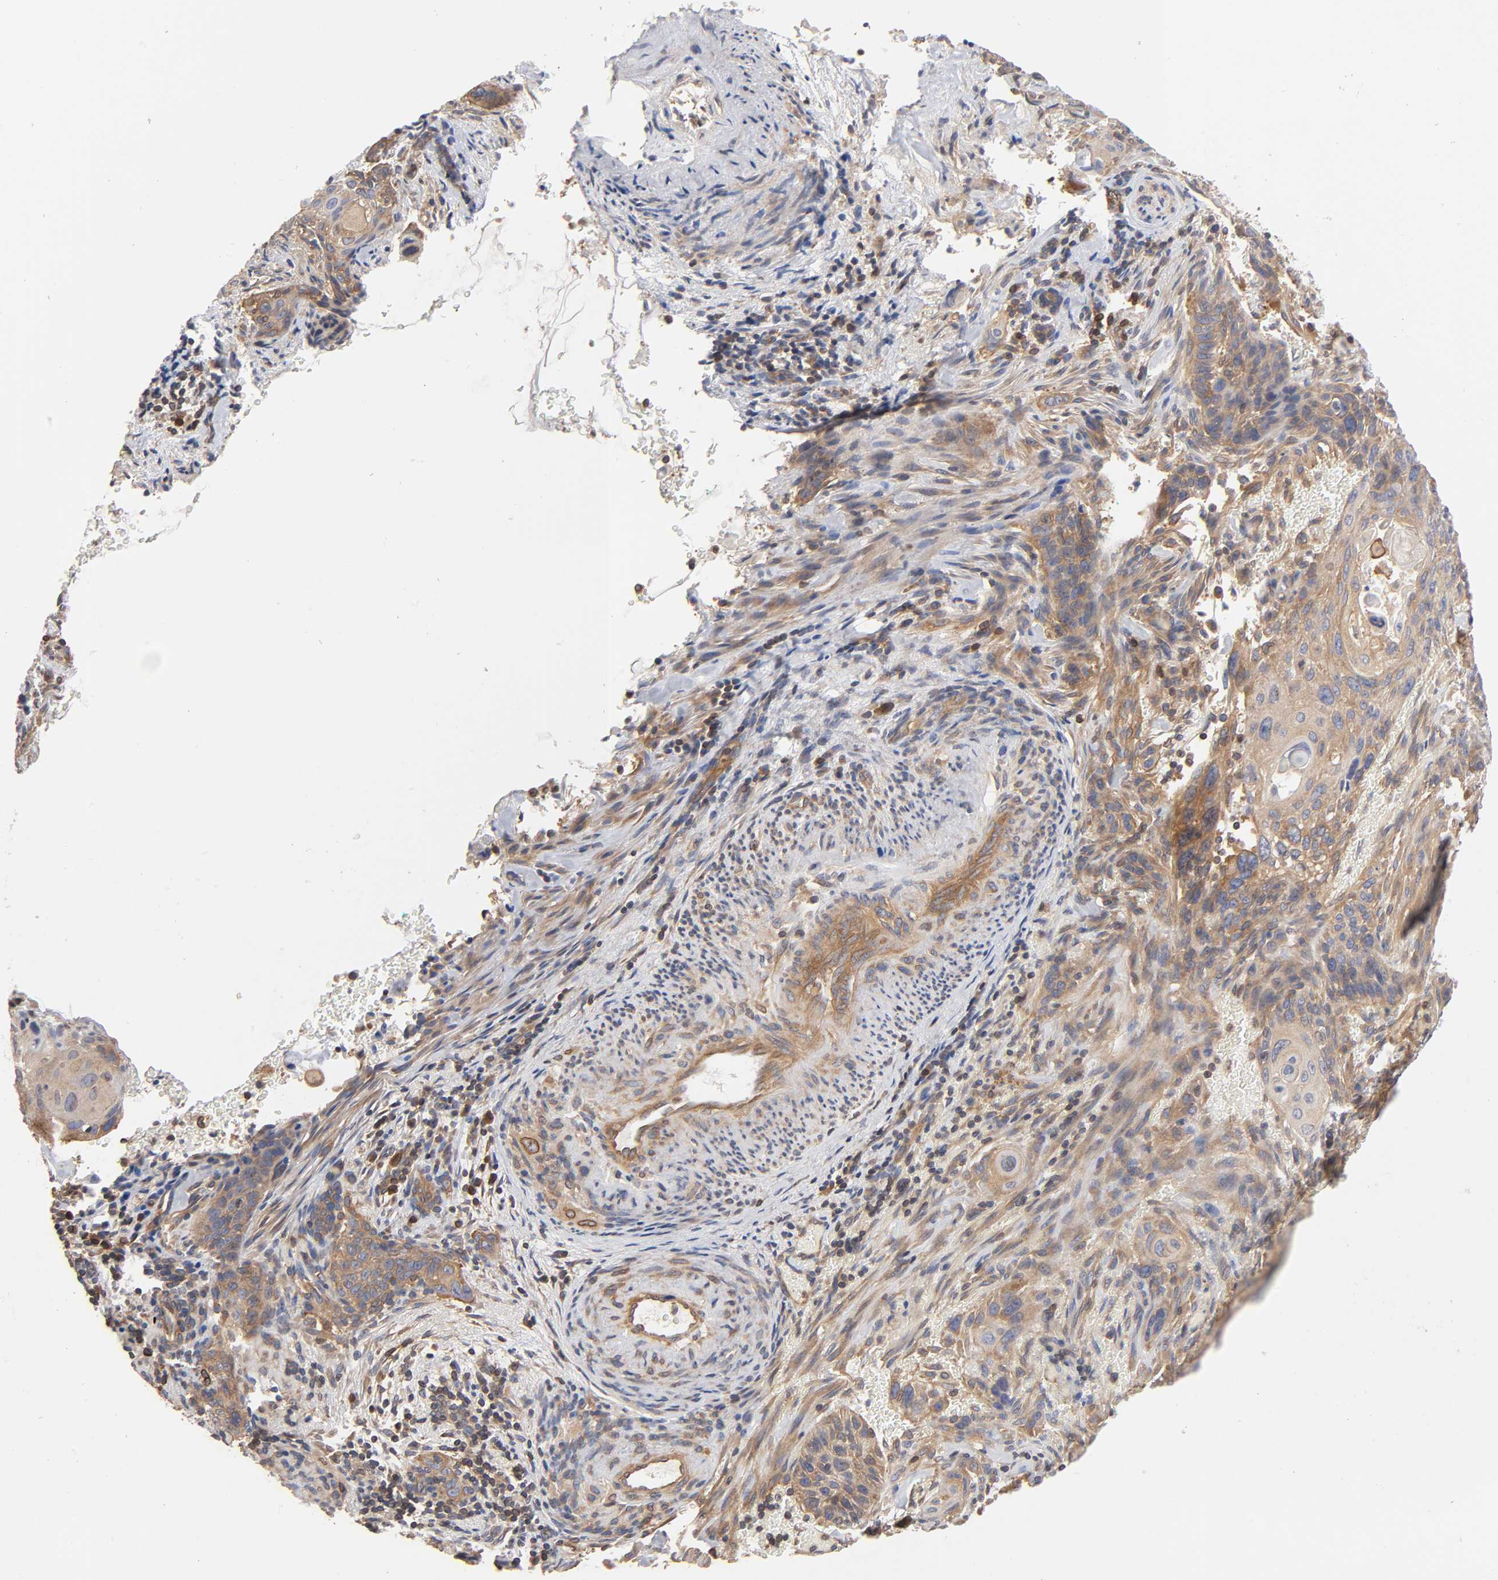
{"staining": {"intensity": "weak", "quantity": ">75%", "location": "cytoplasmic/membranous"}, "tissue": "cervical cancer", "cell_type": "Tumor cells", "image_type": "cancer", "snomed": [{"axis": "morphology", "description": "Squamous cell carcinoma, NOS"}, {"axis": "topography", "description": "Cervix"}], "caption": "Immunohistochemical staining of human squamous cell carcinoma (cervical) demonstrates weak cytoplasmic/membranous protein positivity in about >75% of tumor cells.", "gene": "STRN3", "patient": {"sex": "female", "age": 33}}